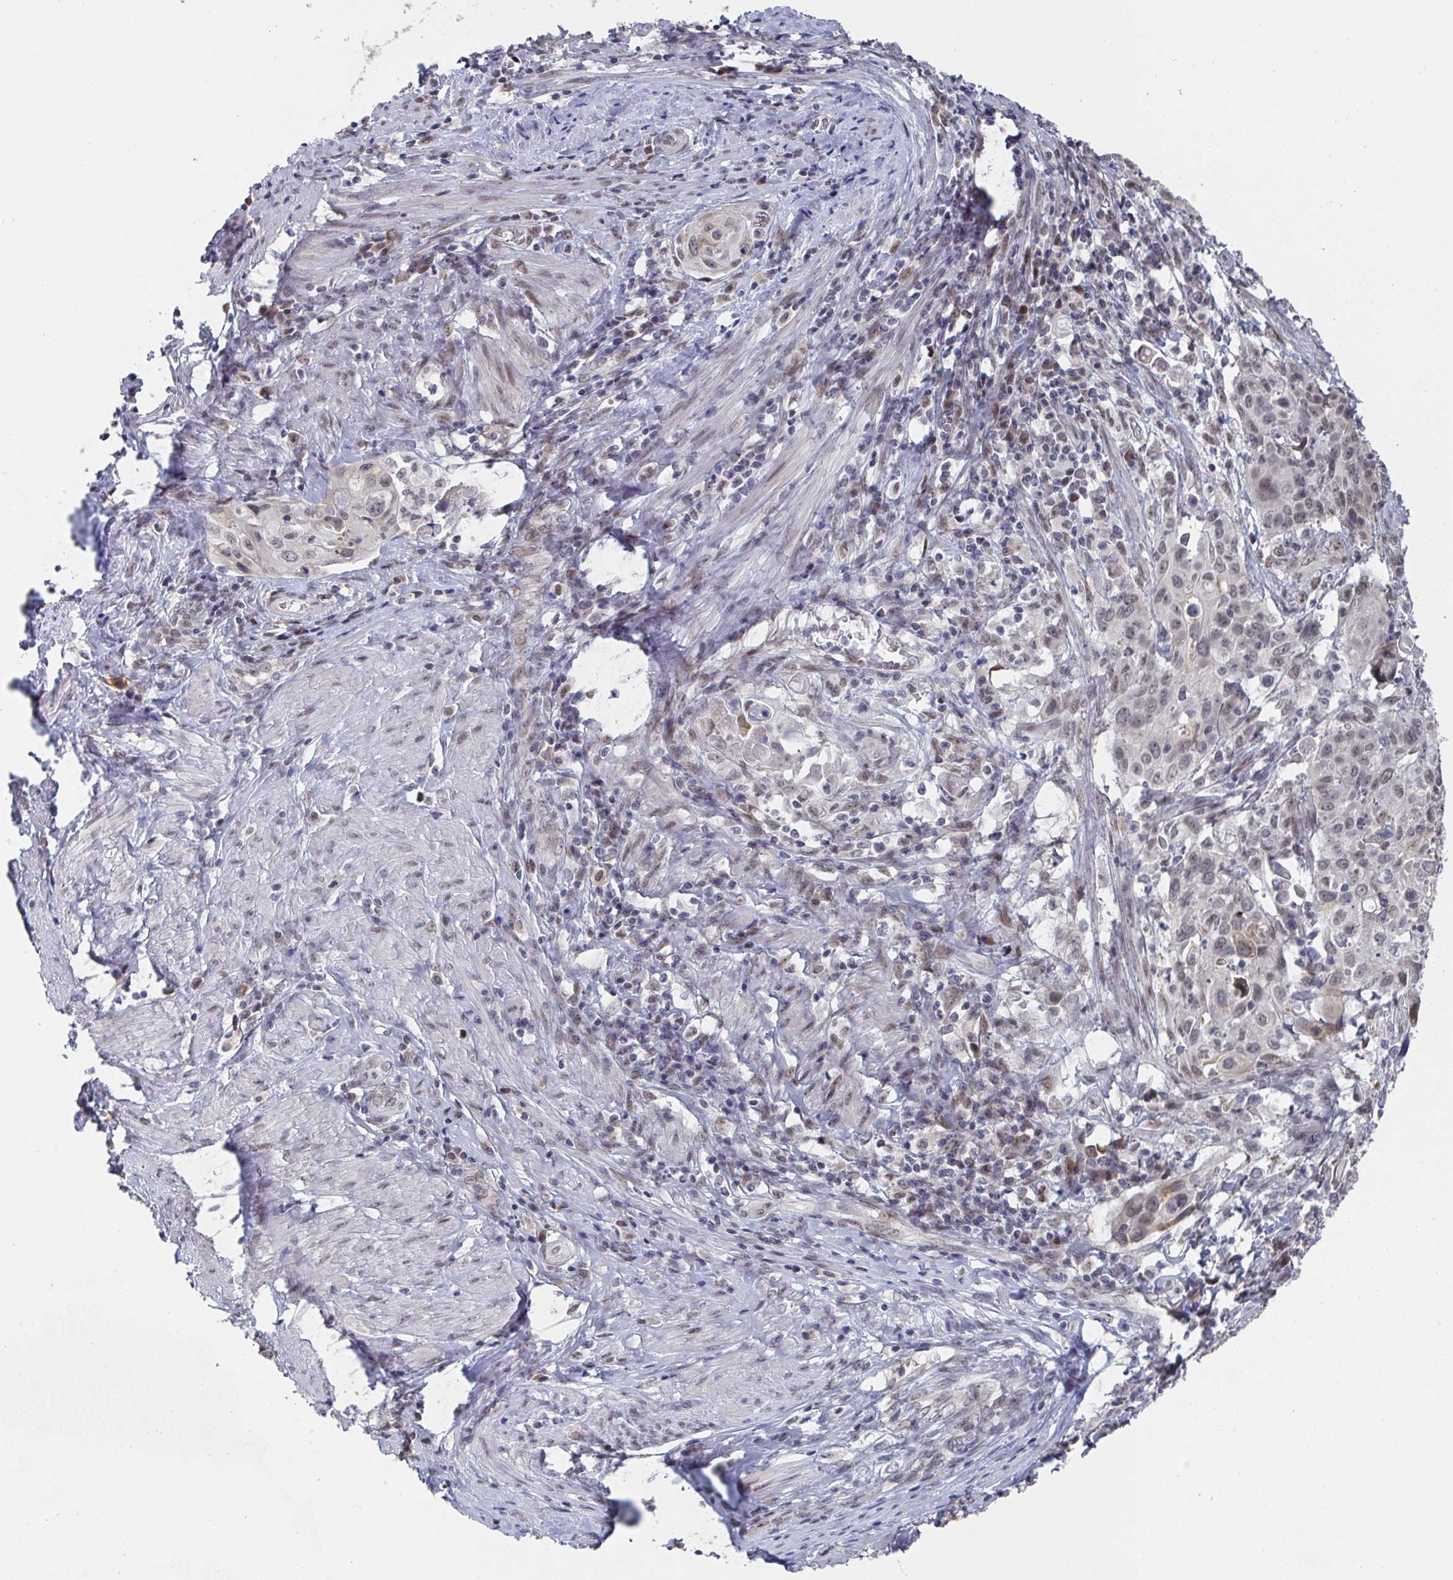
{"staining": {"intensity": "moderate", "quantity": "25%-75%", "location": "cytoplasmic/membranous"}, "tissue": "cervical cancer", "cell_type": "Tumor cells", "image_type": "cancer", "snomed": [{"axis": "morphology", "description": "Squamous cell carcinoma, NOS"}, {"axis": "topography", "description": "Cervix"}], "caption": "This is a photomicrograph of IHC staining of cervical squamous cell carcinoma, which shows moderate staining in the cytoplasmic/membranous of tumor cells.", "gene": "JMJD1C", "patient": {"sex": "female", "age": 65}}